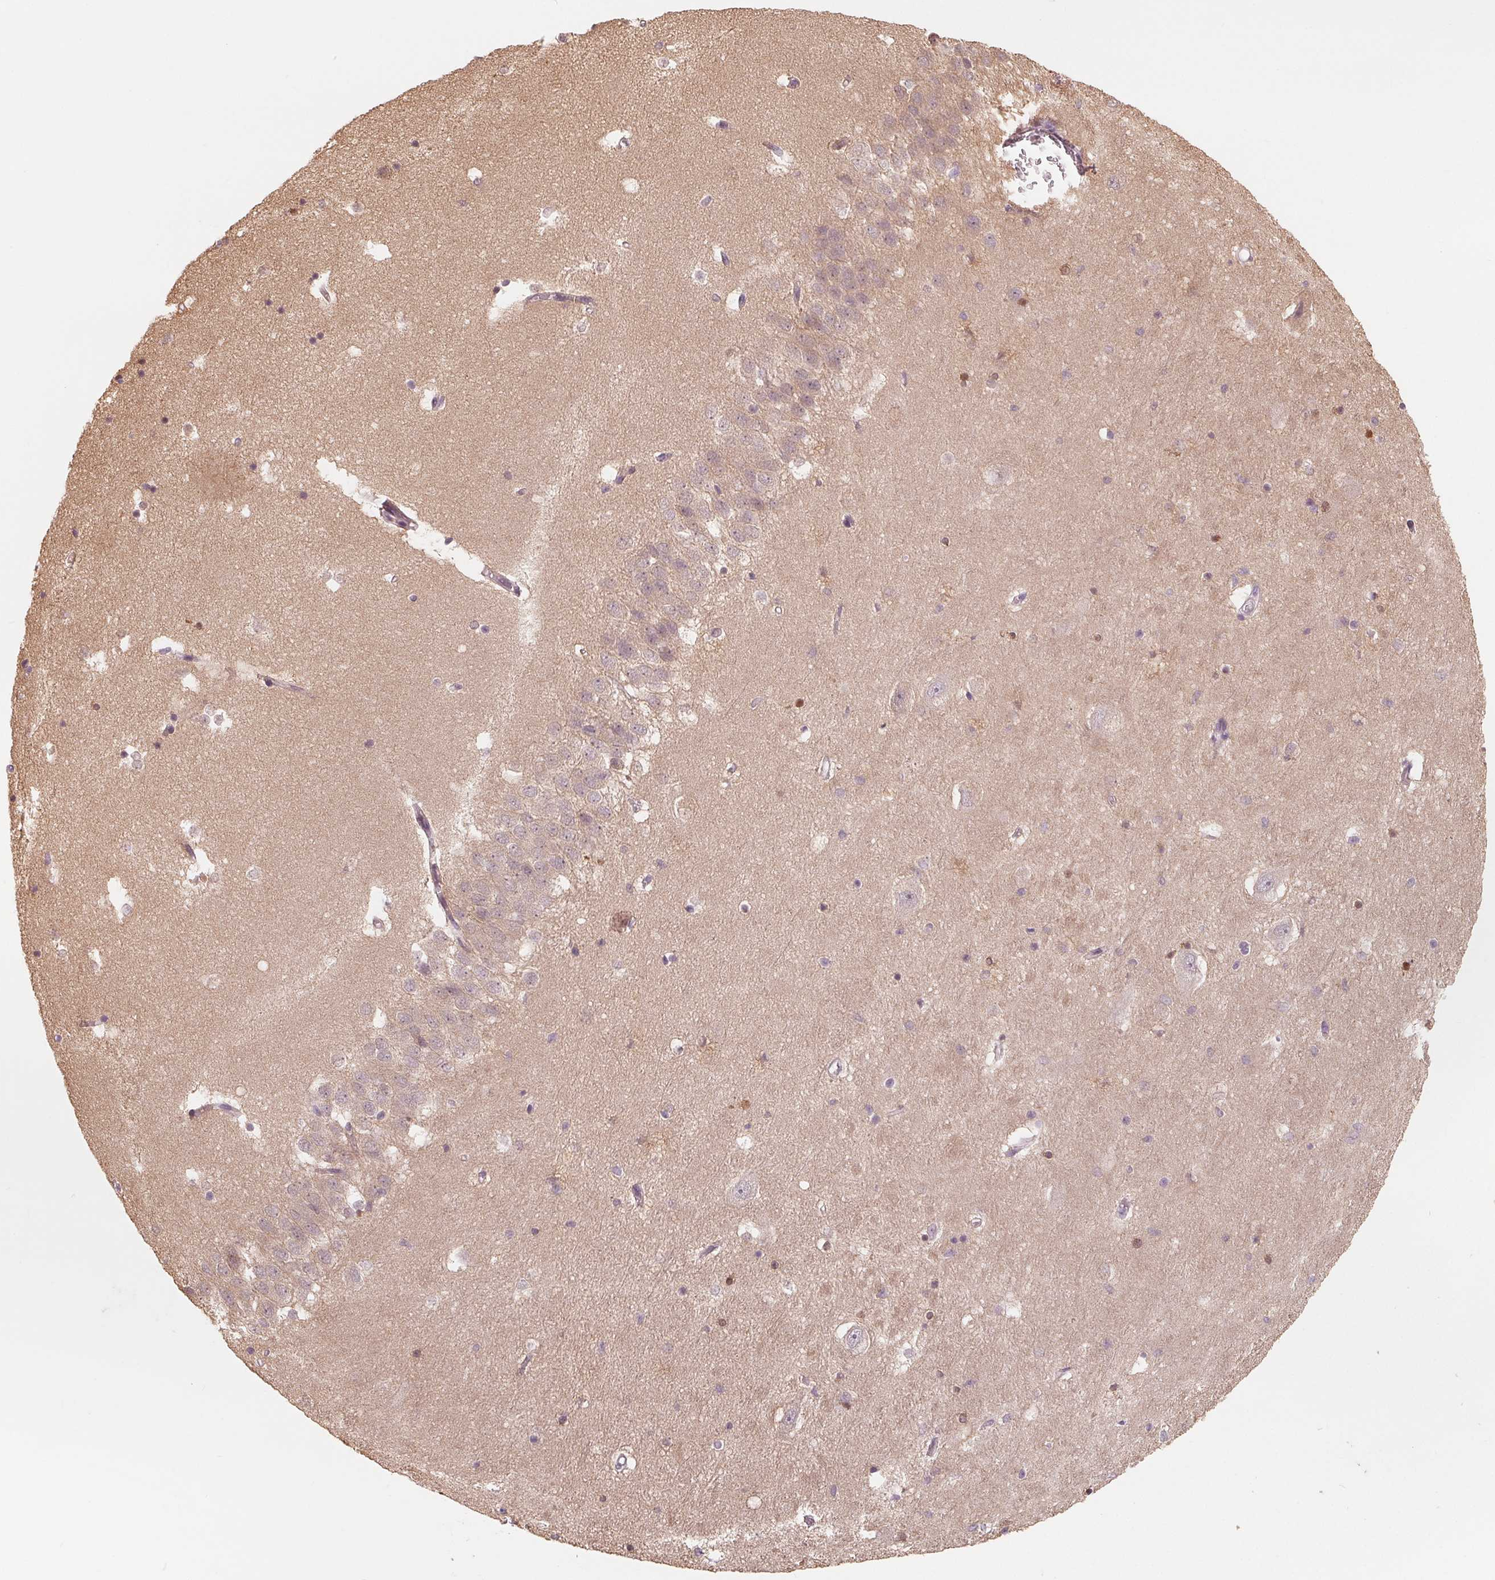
{"staining": {"intensity": "moderate", "quantity": "25%-75%", "location": "cytoplasmic/membranous"}, "tissue": "hippocampus", "cell_type": "Glial cells", "image_type": "normal", "snomed": [{"axis": "morphology", "description": "Normal tissue, NOS"}, {"axis": "topography", "description": "Hippocampus"}], "caption": "This histopathology image exhibits immunohistochemistry (IHC) staining of benign human hippocampus, with medium moderate cytoplasmic/membranous positivity in approximately 25%-75% of glial cells.", "gene": "CFC1B", "patient": {"sex": "male", "age": 58}}